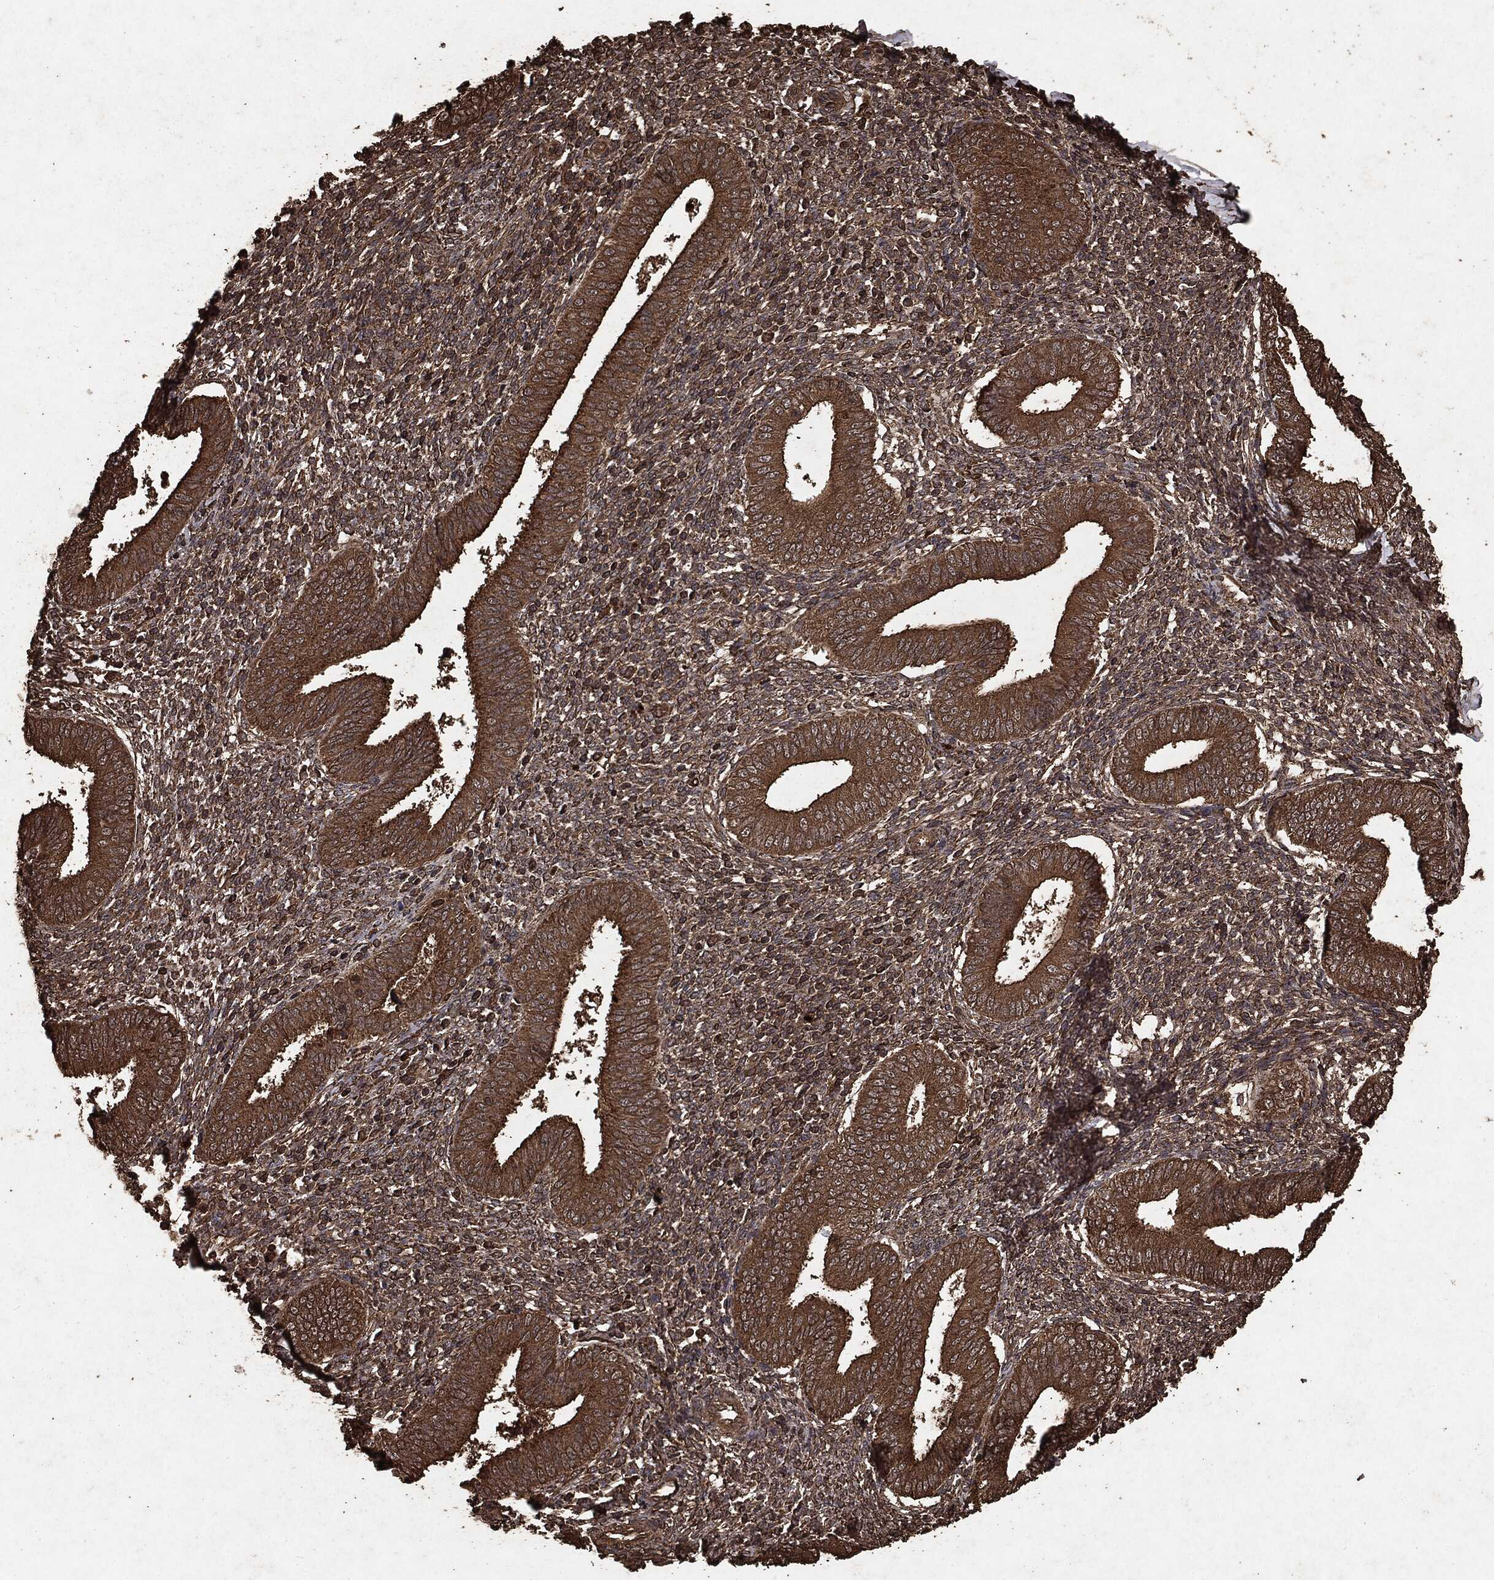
{"staining": {"intensity": "strong", "quantity": ">75%", "location": "cytoplasmic/membranous"}, "tissue": "endometrium", "cell_type": "Cells in endometrial stroma", "image_type": "normal", "snomed": [{"axis": "morphology", "description": "Normal tissue, NOS"}, {"axis": "topography", "description": "Endometrium"}], "caption": "Cells in endometrial stroma show high levels of strong cytoplasmic/membranous expression in about >75% of cells in normal endometrium.", "gene": "ARAF", "patient": {"sex": "female", "age": 39}}